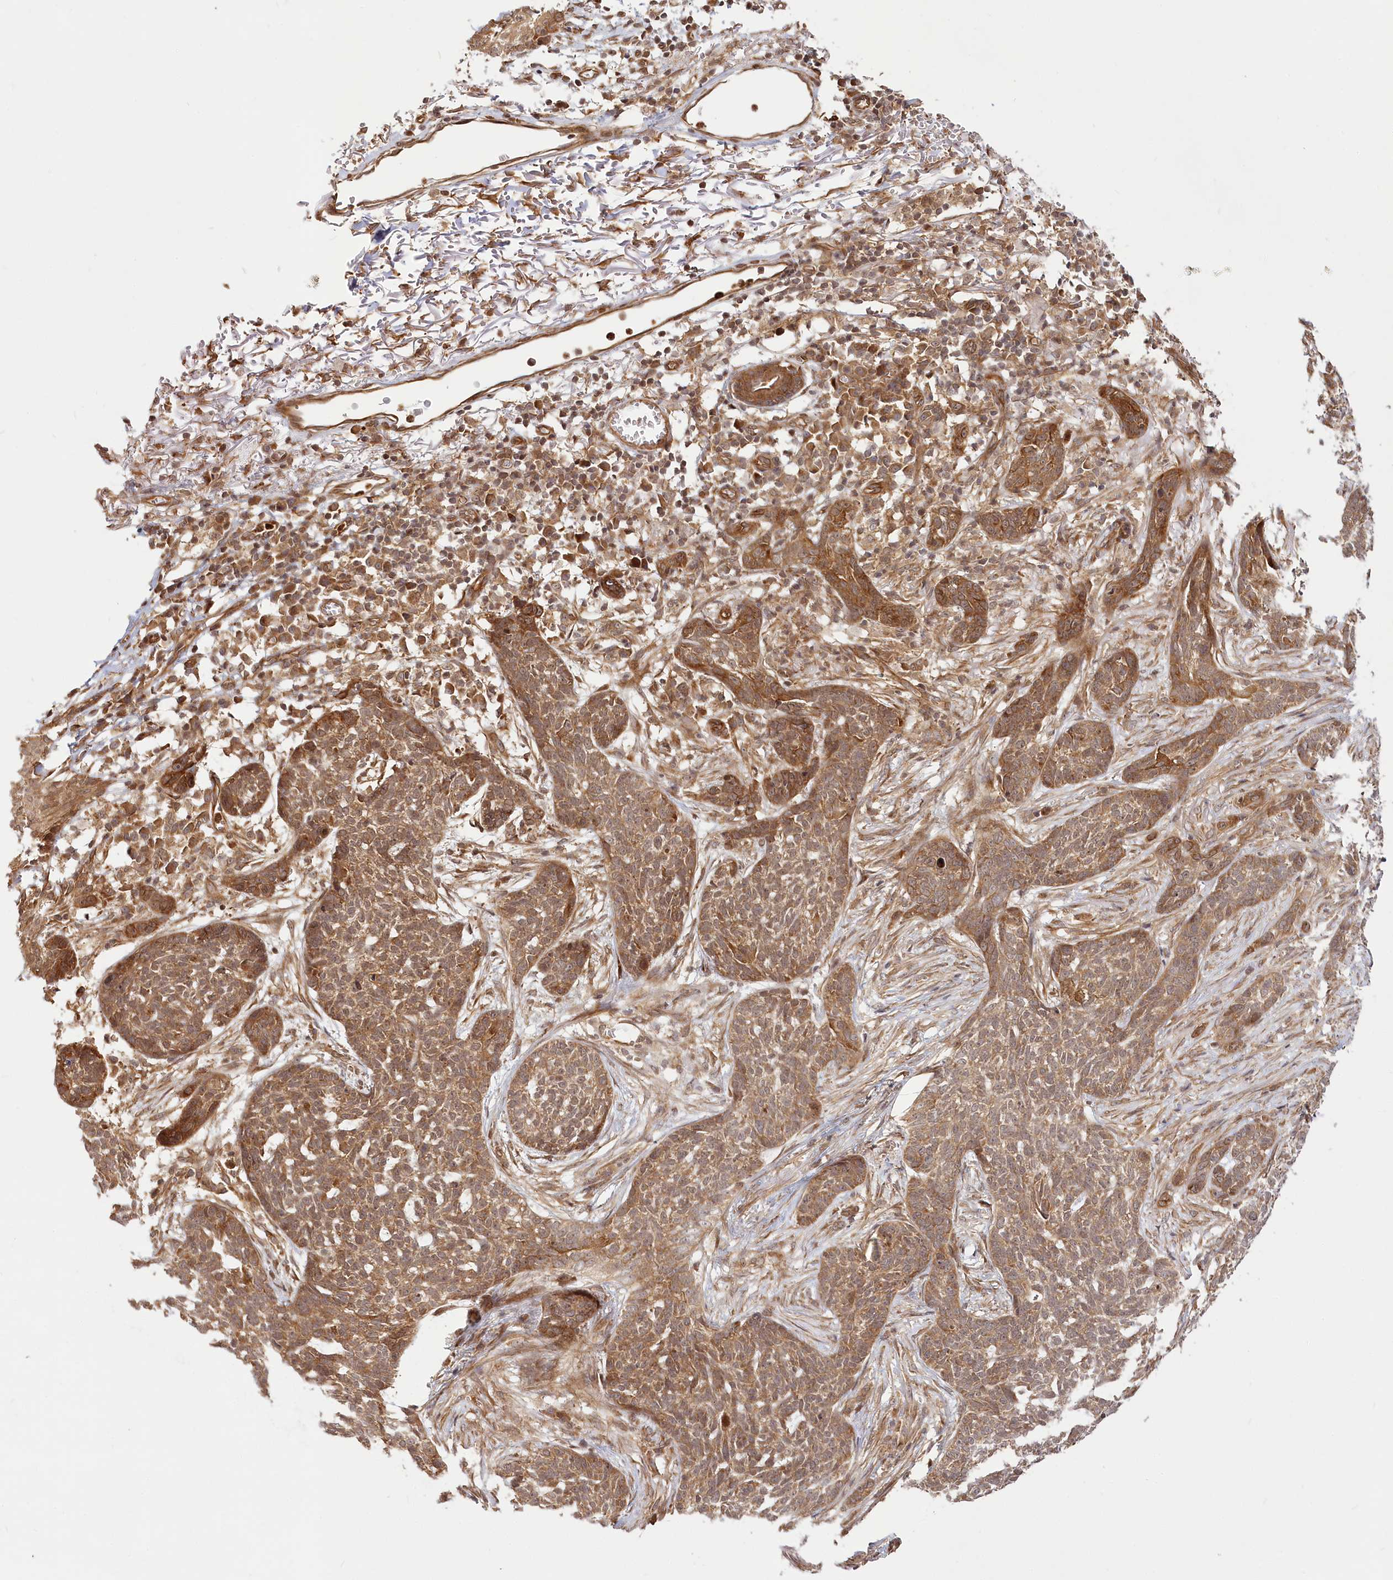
{"staining": {"intensity": "moderate", "quantity": ">75%", "location": "cytoplasmic/membranous"}, "tissue": "skin cancer", "cell_type": "Tumor cells", "image_type": "cancer", "snomed": [{"axis": "morphology", "description": "Basal cell carcinoma"}, {"axis": "topography", "description": "Skin"}], "caption": "Tumor cells demonstrate medium levels of moderate cytoplasmic/membranous staining in approximately >75% of cells in skin cancer (basal cell carcinoma).", "gene": "CEP70", "patient": {"sex": "male", "age": 85}}